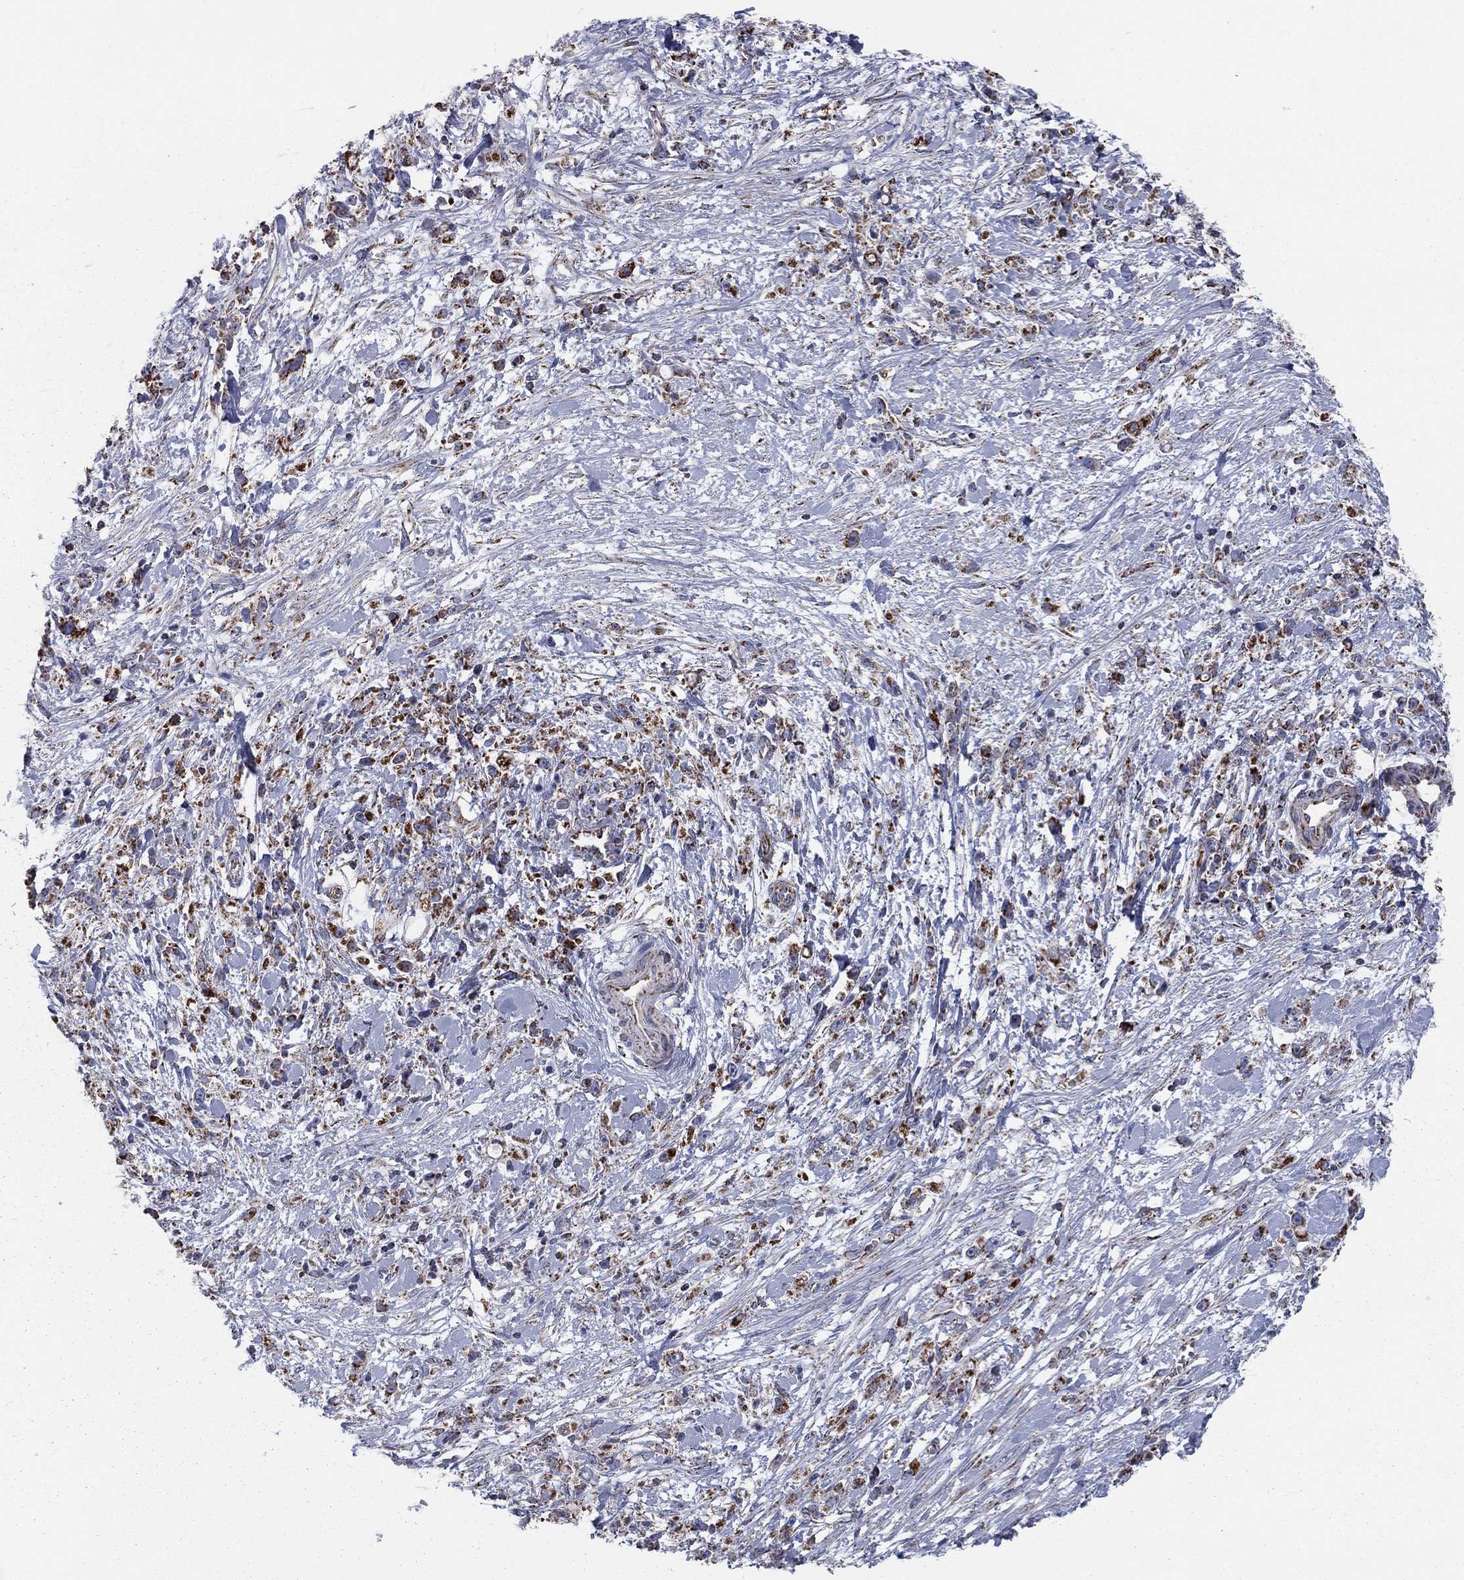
{"staining": {"intensity": "strong", "quantity": ">75%", "location": "cytoplasmic/membranous"}, "tissue": "stomach cancer", "cell_type": "Tumor cells", "image_type": "cancer", "snomed": [{"axis": "morphology", "description": "Adenocarcinoma, NOS"}, {"axis": "topography", "description": "Stomach"}], "caption": "There is high levels of strong cytoplasmic/membranous expression in tumor cells of stomach cancer (adenocarcinoma), as demonstrated by immunohistochemical staining (brown color).", "gene": "NDUFV1", "patient": {"sex": "female", "age": 59}}